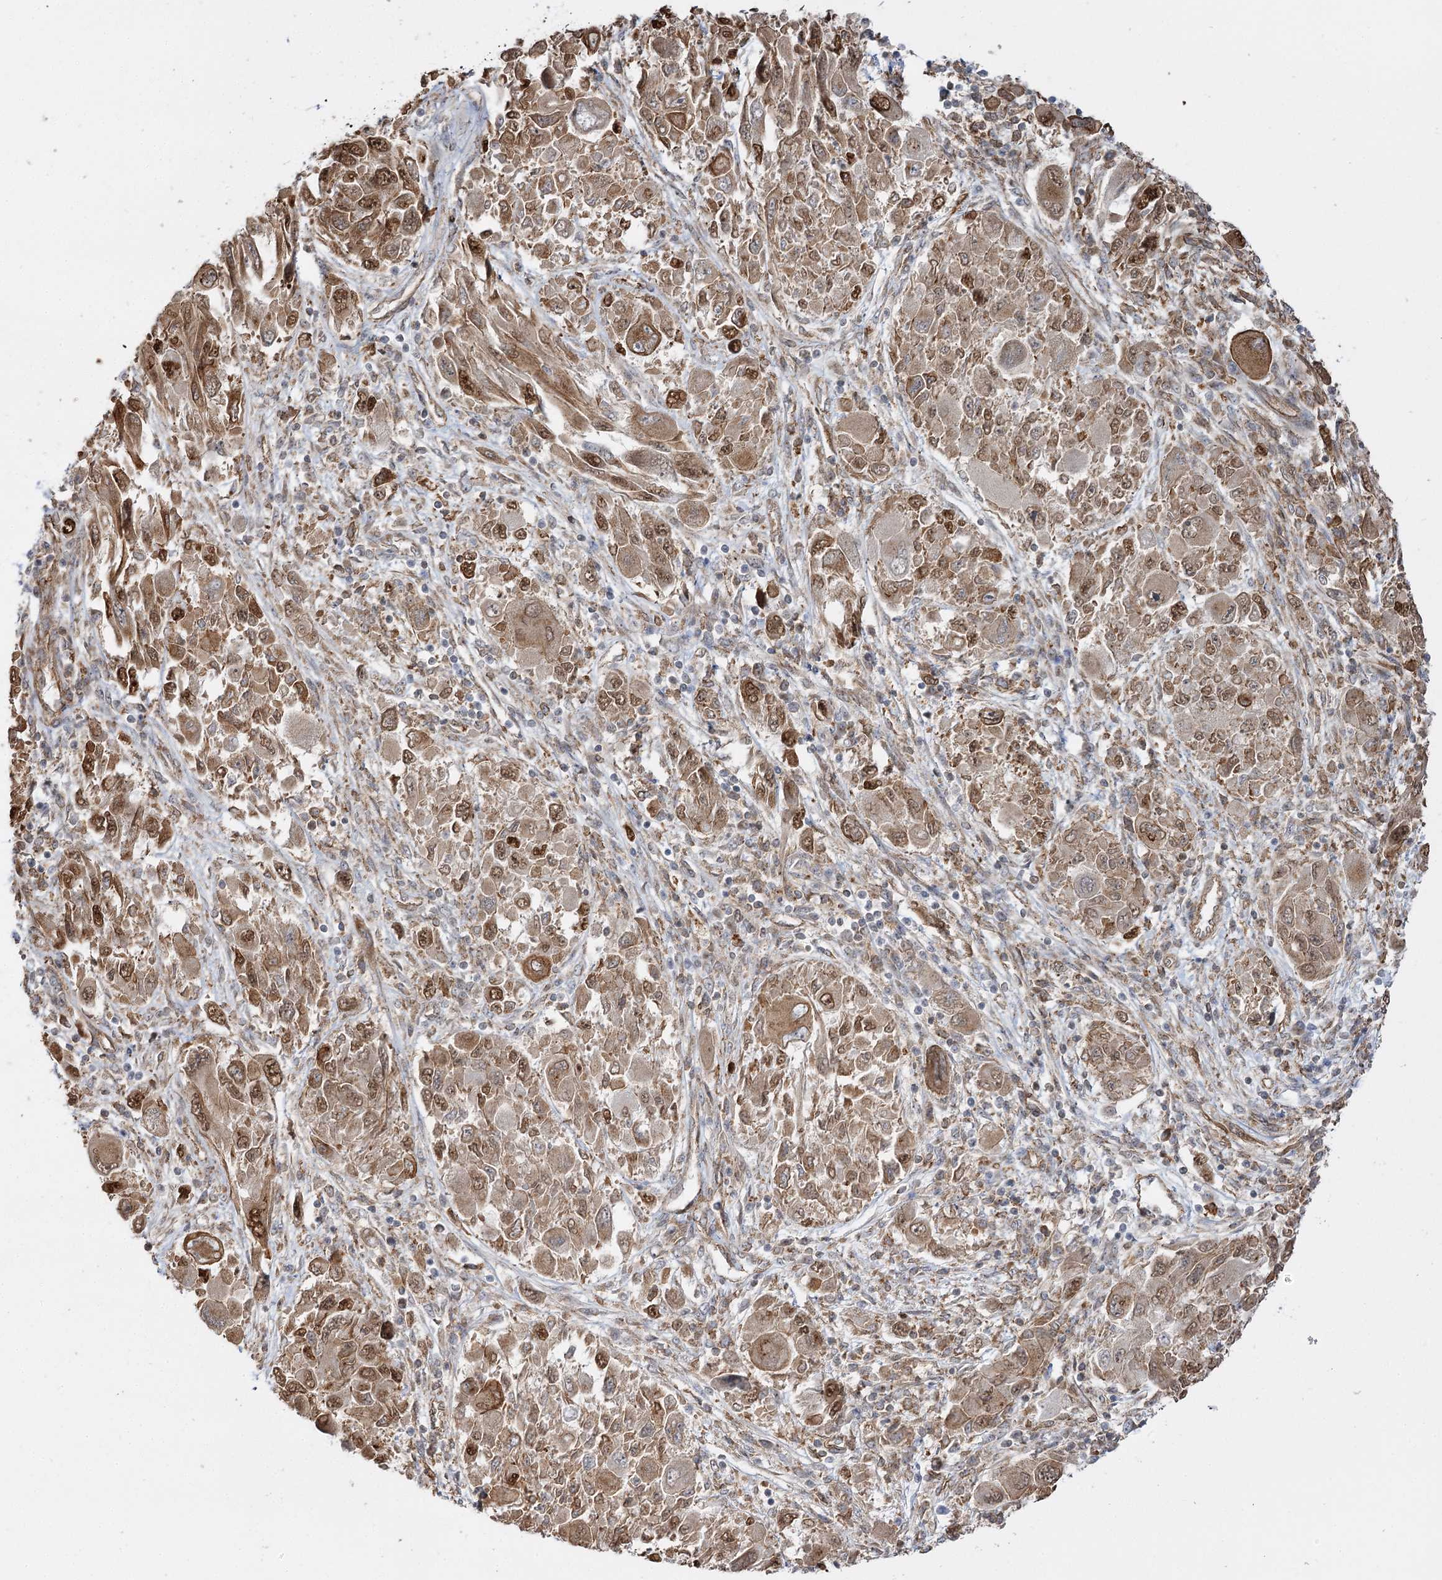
{"staining": {"intensity": "moderate", "quantity": ">75%", "location": "cytoplasmic/membranous,nuclear"}, "tissue": "melanoma", "cell_type": "Tumor cells", "image_type": "cancer", "snomed": [{"axis": "morphology", "description": "Malignant melanoma, NOS"}, {"axis": "topography", "description": "Skin"}], "caption": "A photomicrograph of malignant melanoma stained for a protein exhibits moderate cytoplasmic/membranous and nuclear brown staining in tumor cells. (Brightfield microscopy of DAB IHC at high magnification).", "gene": "SH3BP5L", "patient": {"sex": "female", "age": 91}}